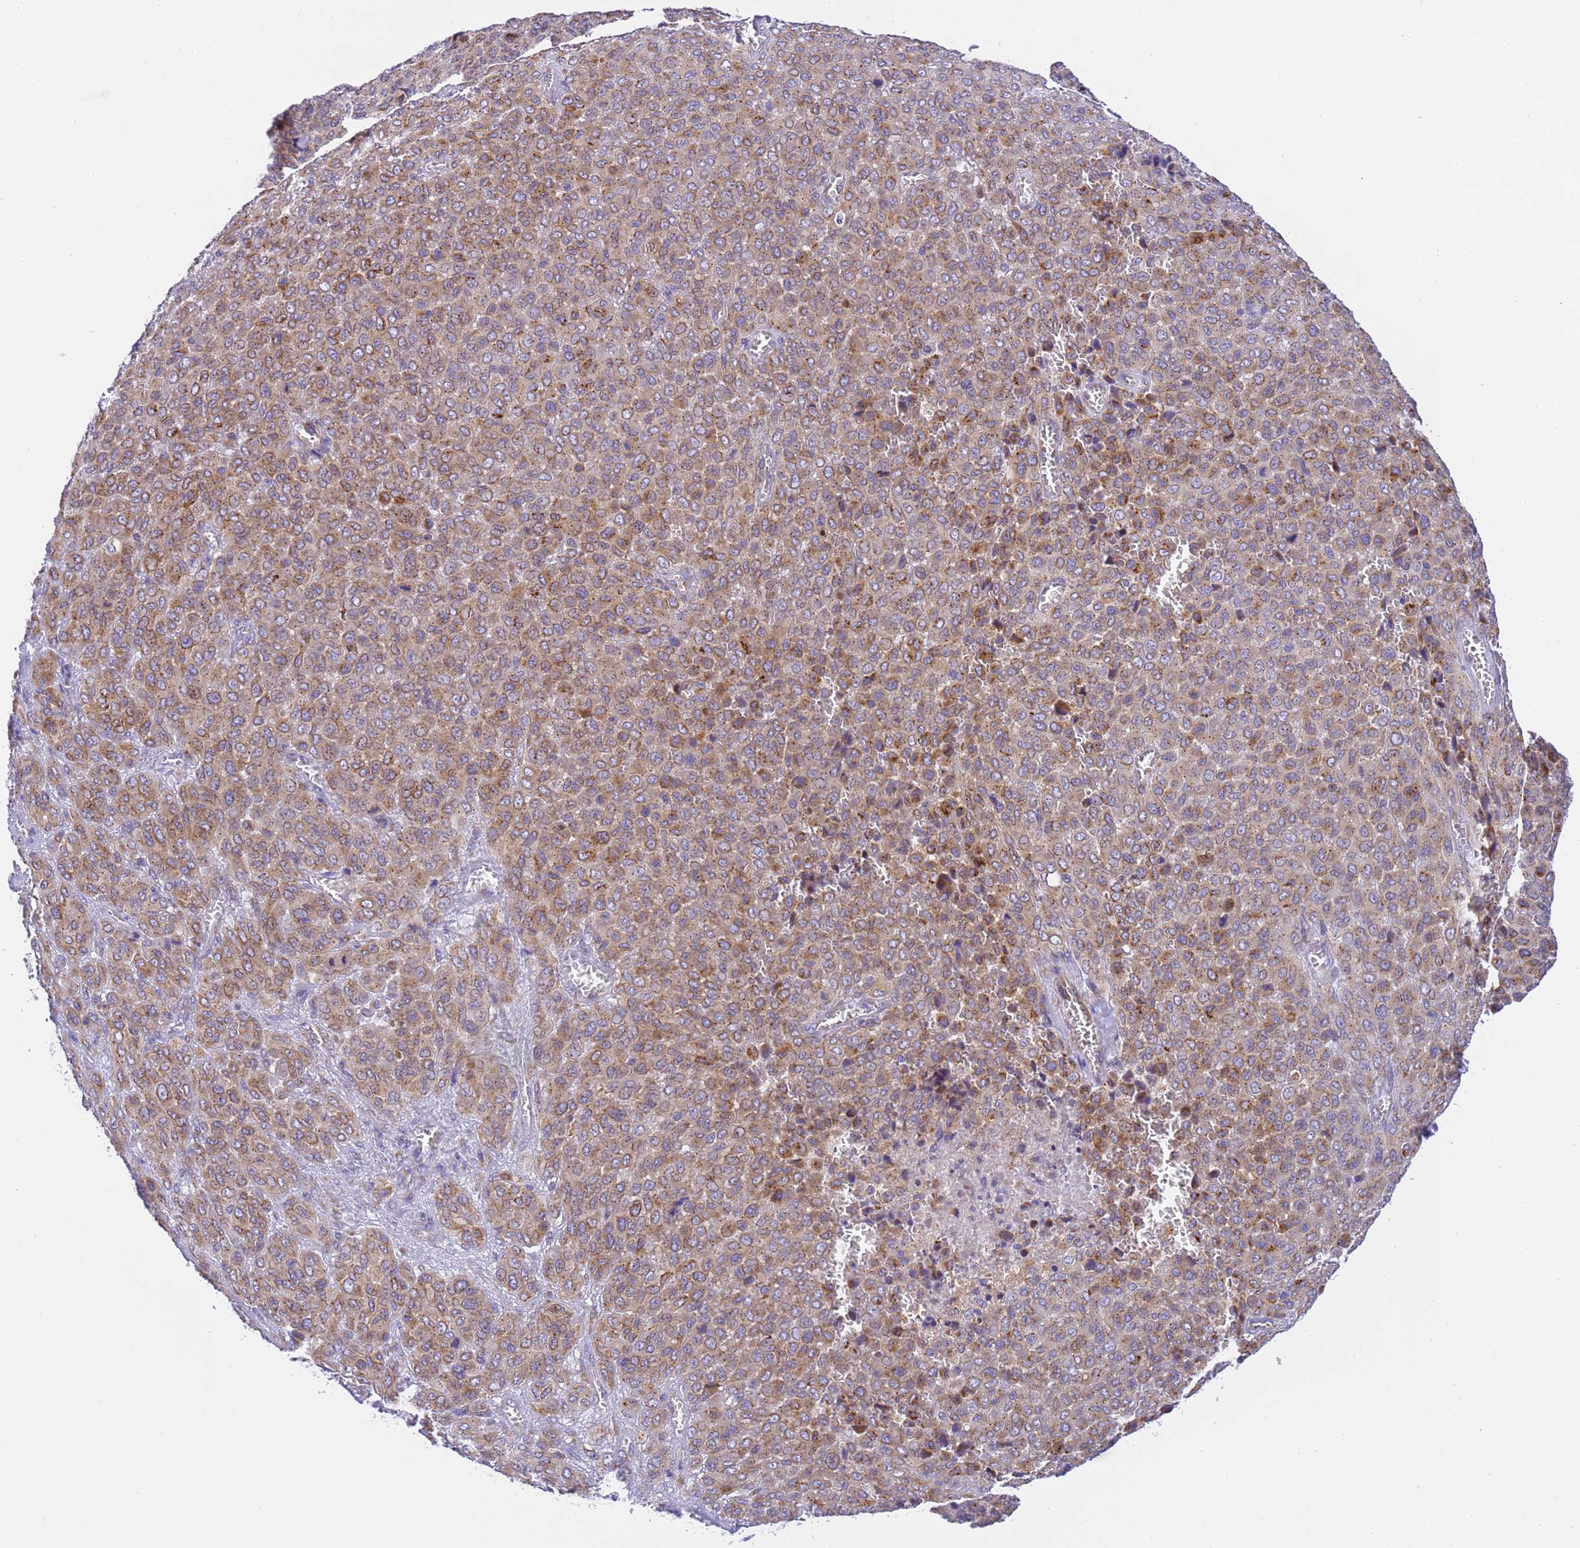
{"staining": {"intensity": "moderate", "quantity": ">75%", "location": "cytoplasmic/membranous"}, "tissue": "melanoma", "cell_type": "Tumor cells", "image_type": "cancer", "snomed": [{"axis": "morphology", "description": "Malignant melanoma, Metastatic site"}, {"axis": "topography", "description": "Skin"}], "caption": "A medium amount of moderate cytoplasmic/membranous expression is seen in about >75% of tumor cells in melanoma tissue.", "gene": "RHBDD3", "patient": {"sex": "female", "age": 81}}